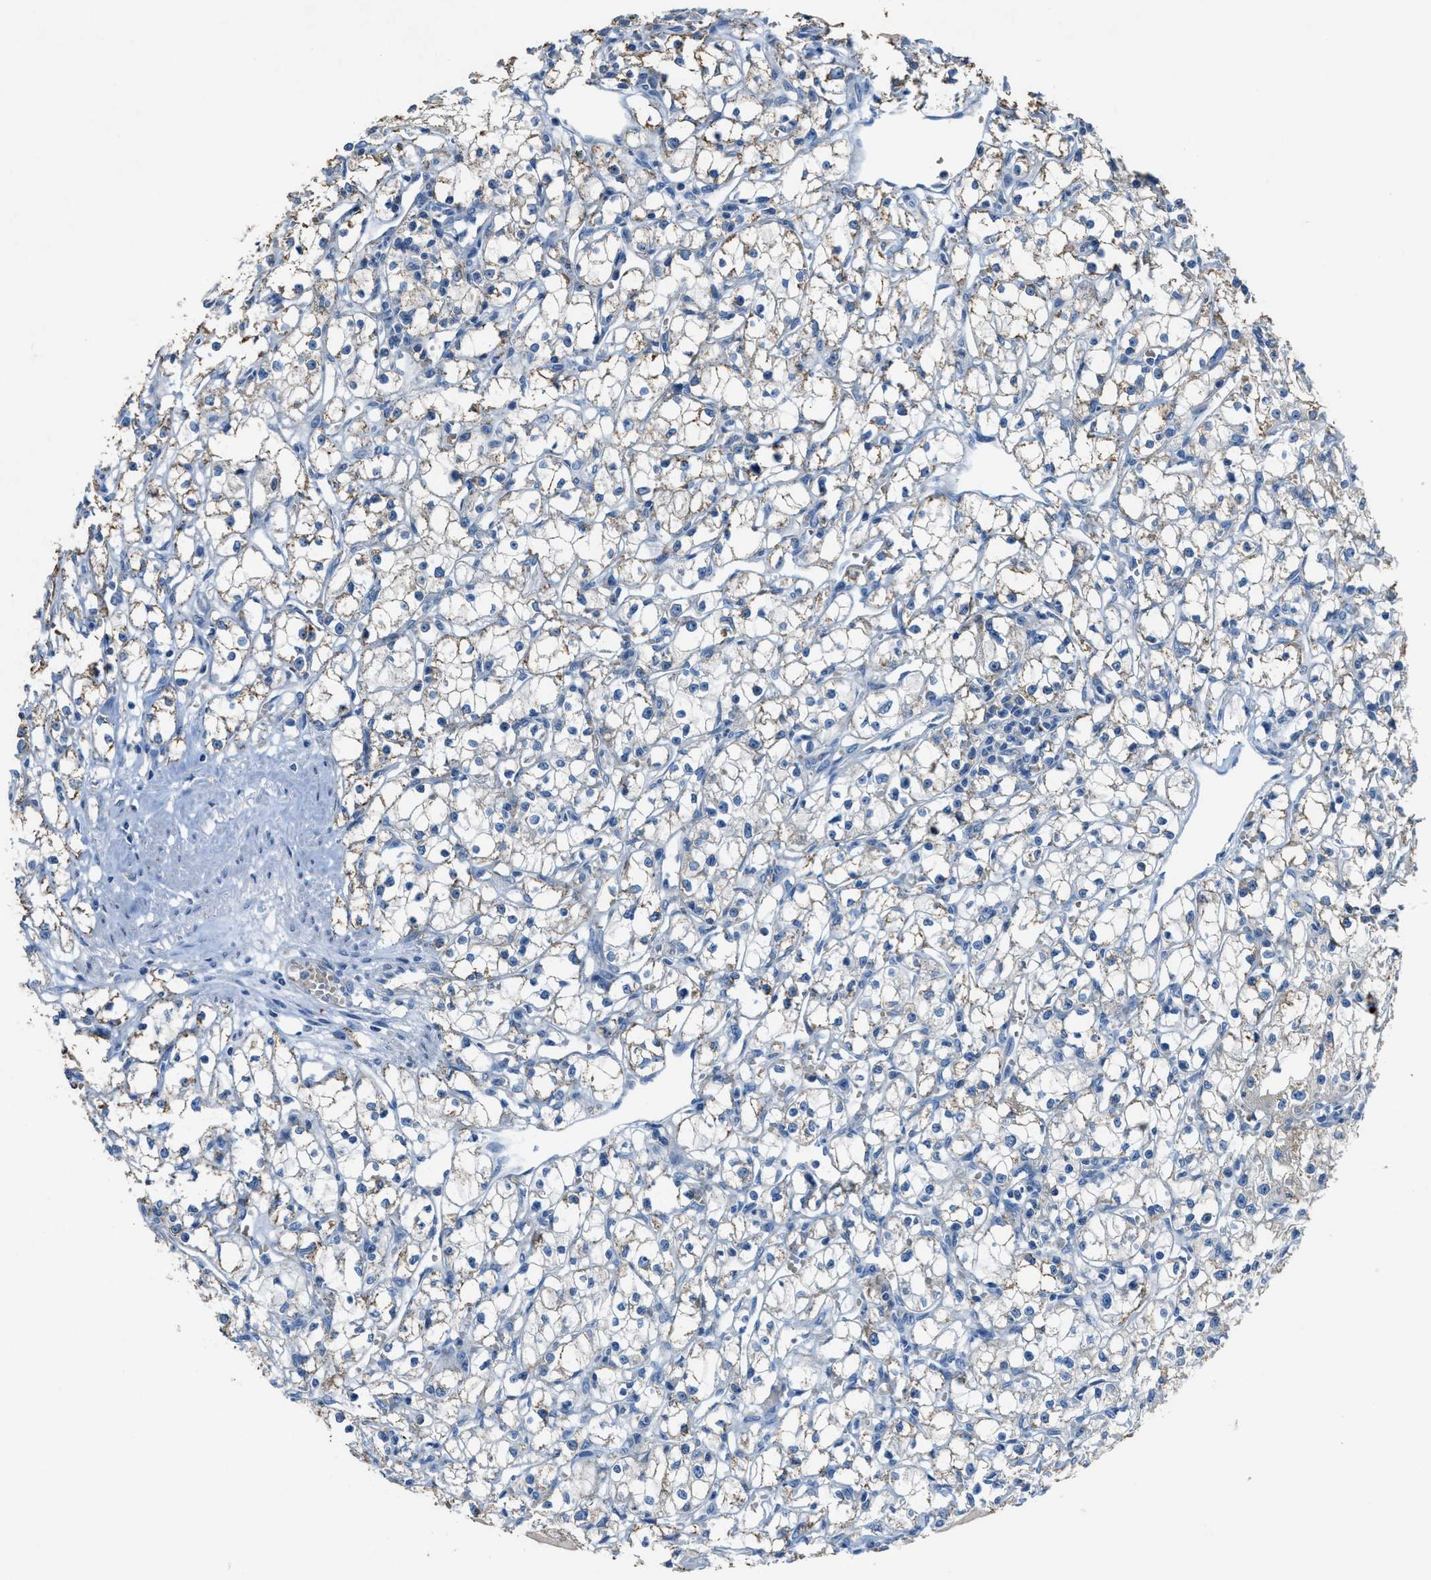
{"staining": {"intensity": "weak", "quantity": "<25%", "location": "cytoplasmic/membranous"}, "tissue": "renal cancer", "cell_type": "Tumor cells", "image_type": "cancer", "snomed": [{"axis": "morphology", "description": "Adenocarcinoma, NOS"}, {"axis": "topography", "description": "Kidney"}], "caption": "DAB (3,3'-diaminobenzidine) immunohistochemical staining of renal cancer (adenocarcinoma) reveals no significant positivity in tumor cells.", "gene": "CDON", "patient": {"sex": "male", "age": 56}}